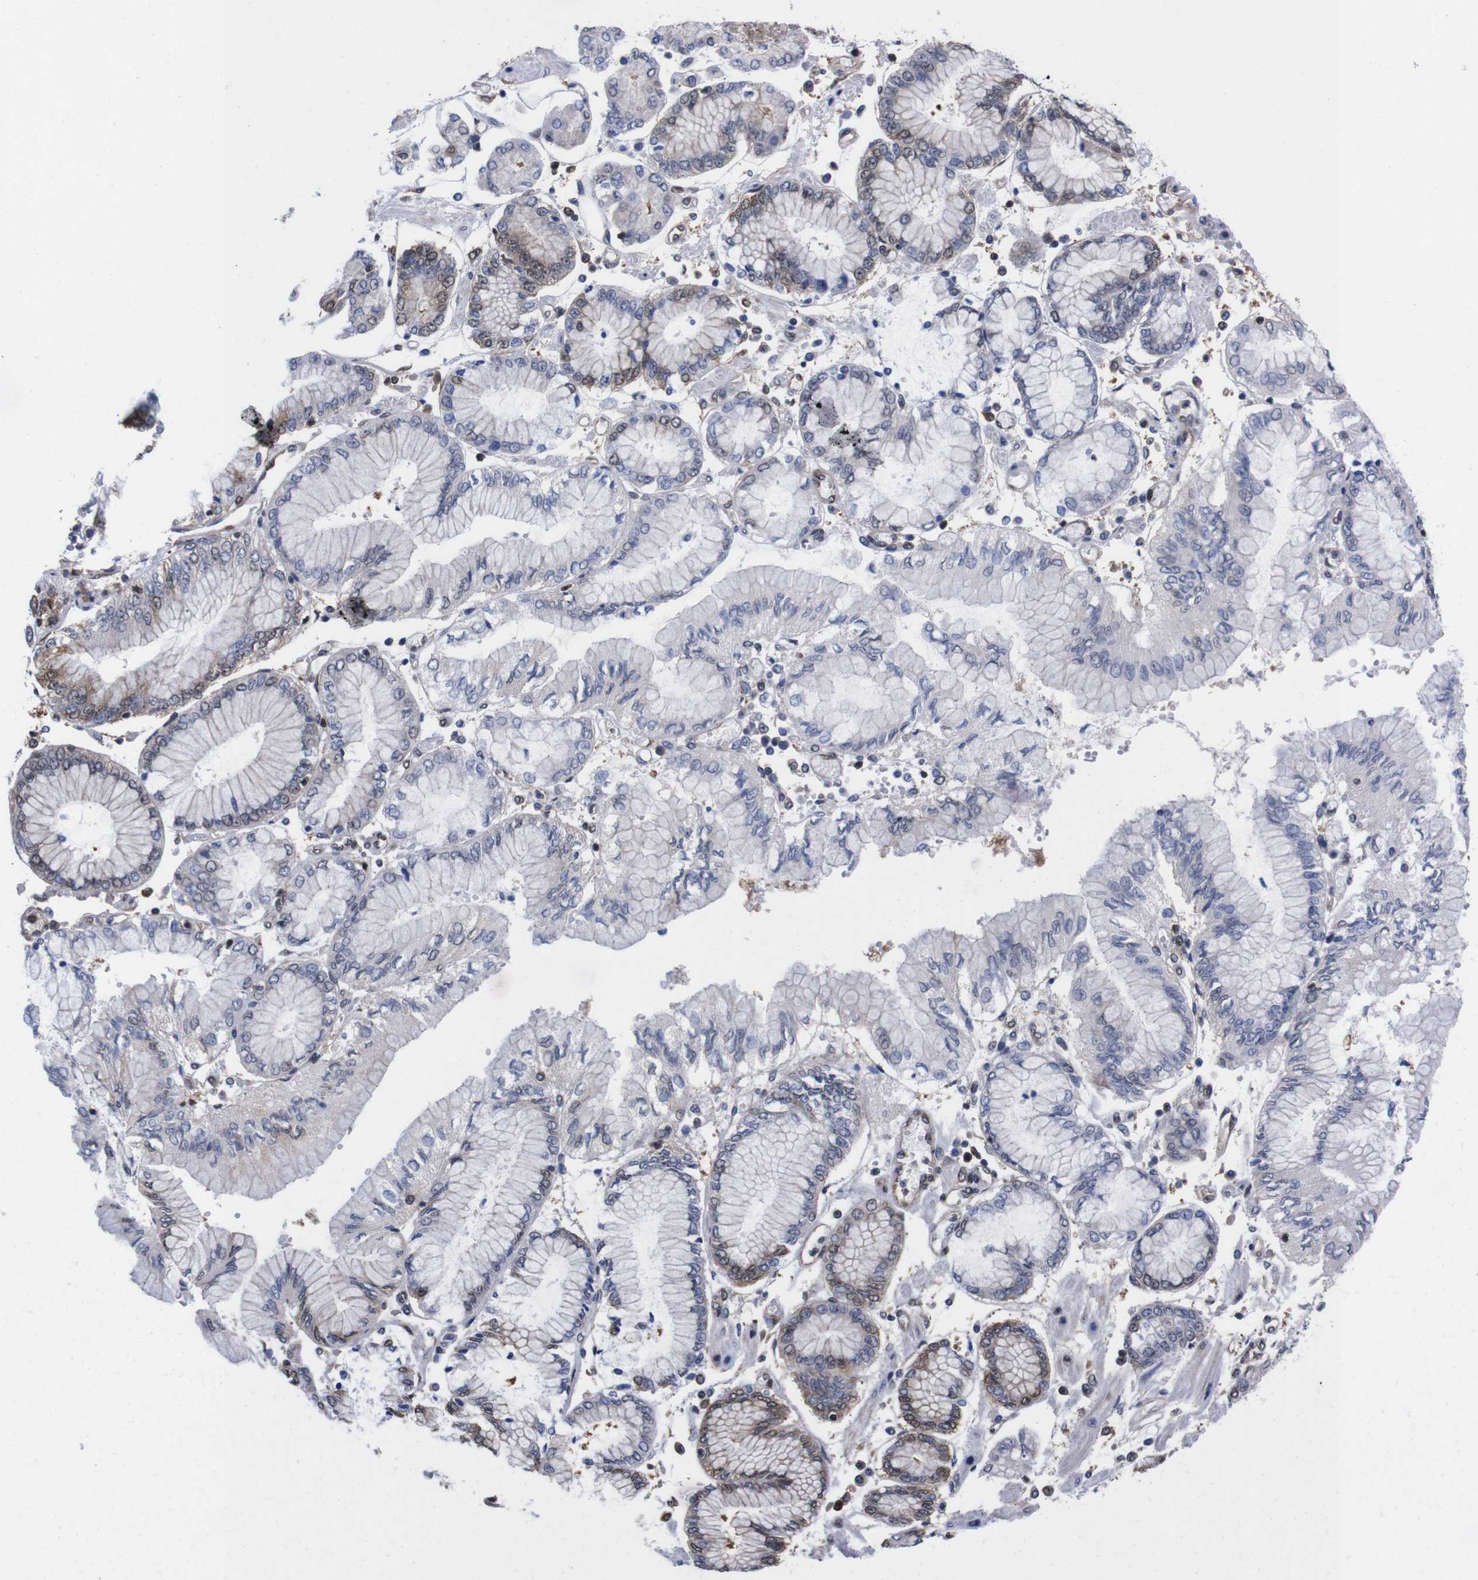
{"staining": {"intensity": "moderate", "quantity": "<25%", "location": "cytoplasmic/membranous,nuclear"}, "tissue": "stomach cancer", "cell_type": "Tumor cells", "image_type": "cancer", "snomed": [{"axis": "morphology", "description": "Adenocarcinoma, NOS"}, {"axis": "topography", "description": "Stomach"}], "caption": "A low amount of moderate cytoplasmic/membranous and nuclear staining is identified in approximately <25% of tumor cells in stomach adenocarcinoma tissue.", "gene": "UBQLN2", "patient": {"sex": "male", "age": 76}}